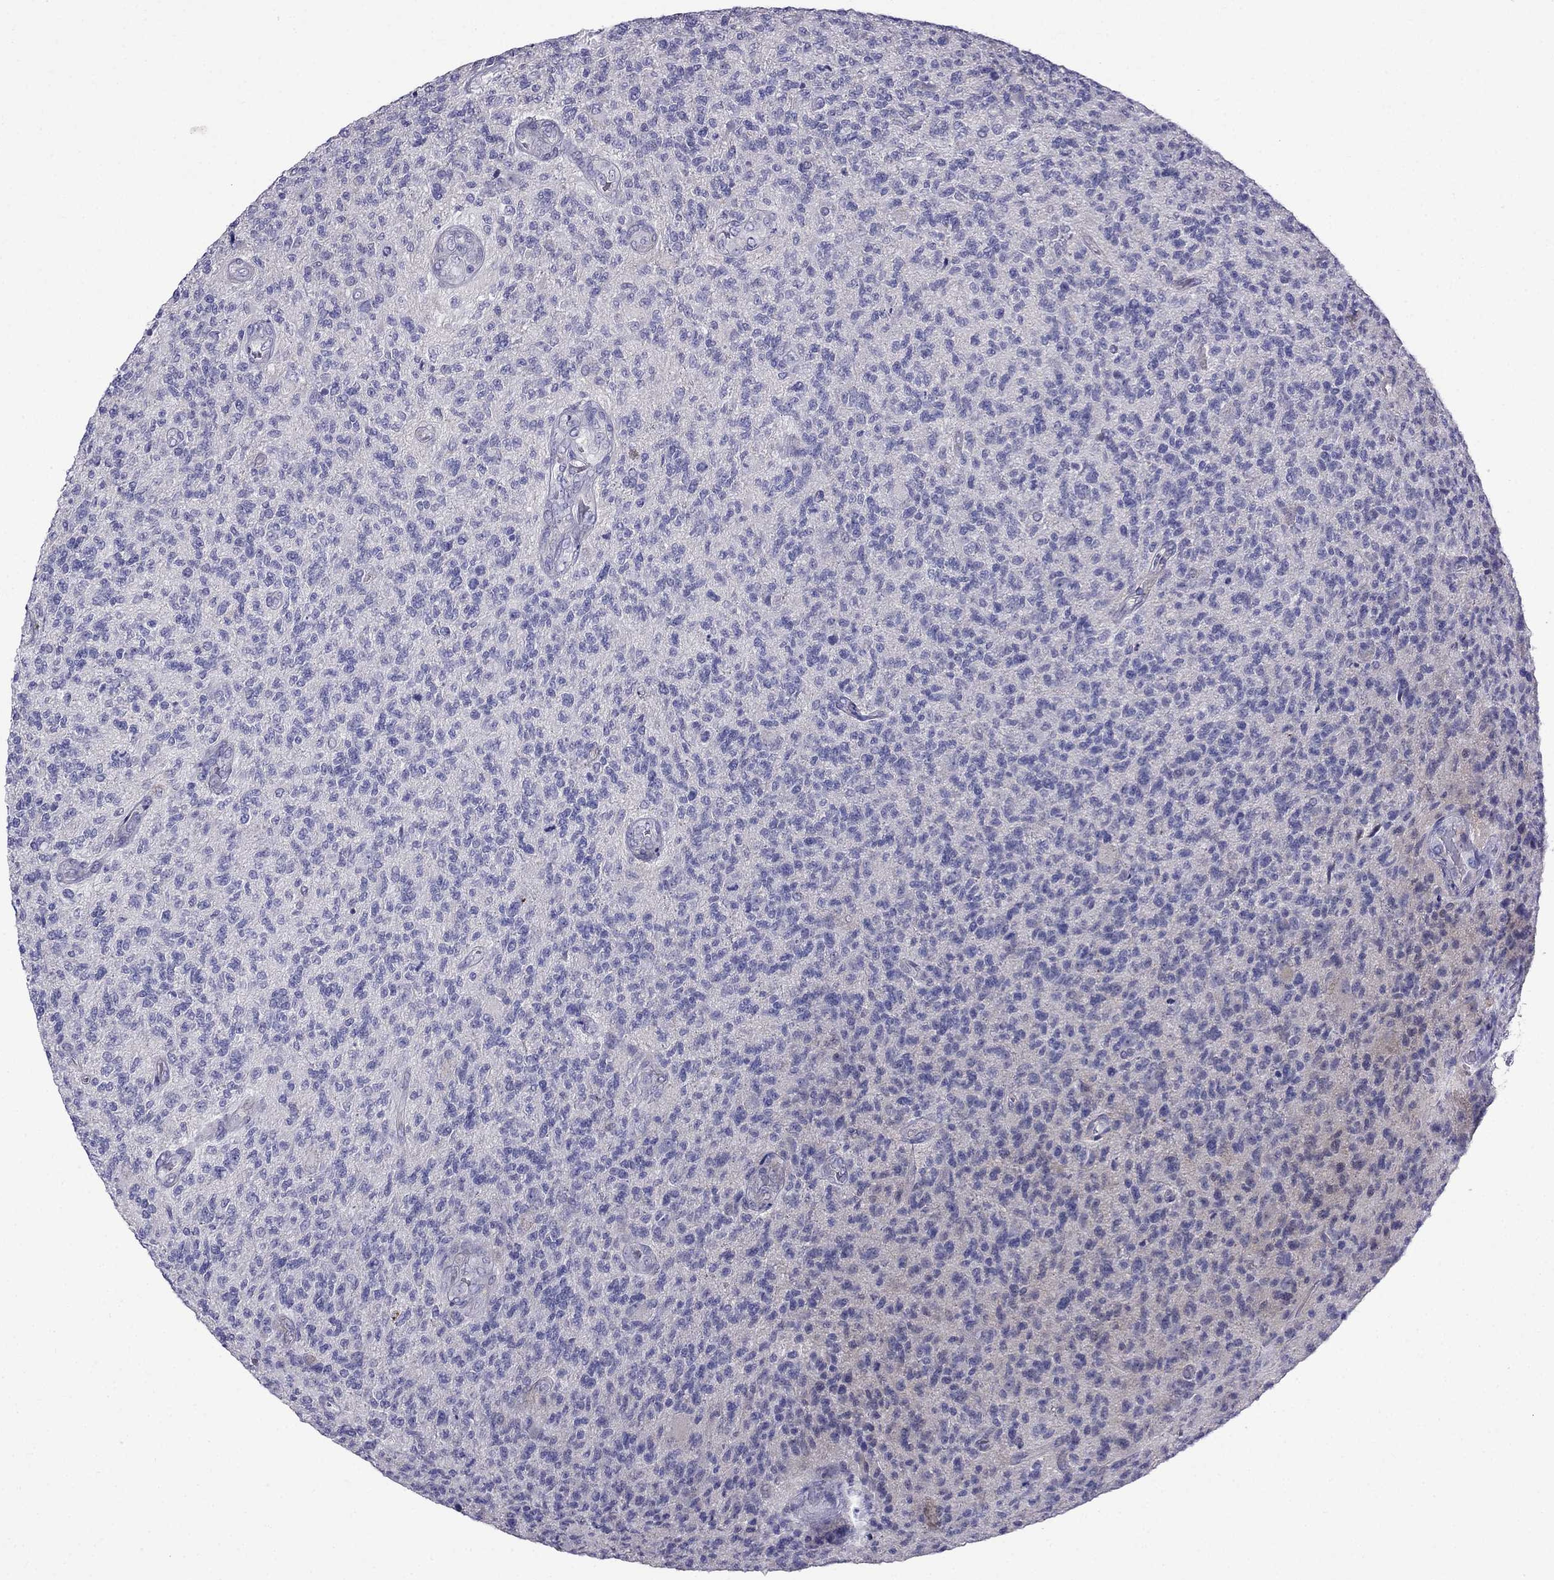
{"staining": {"intensity": "negative", "quantity": "none", "location": "none"}, "tissue": "glioma", "cell_type": "Tumor cells", "image_type": "cancer", "snomed": [{"axis": "morphology", "description": "Glioma, malignant, High grade"}, {"axis": "topography", "description": "Brain"}], "caption": "This is a histopathology image of IHC staining of high-grade glioma (malignant), which shows no positivity in tumor cells.", "gene": "PATE1", "patient": {"sex": "male", "age": 56}}